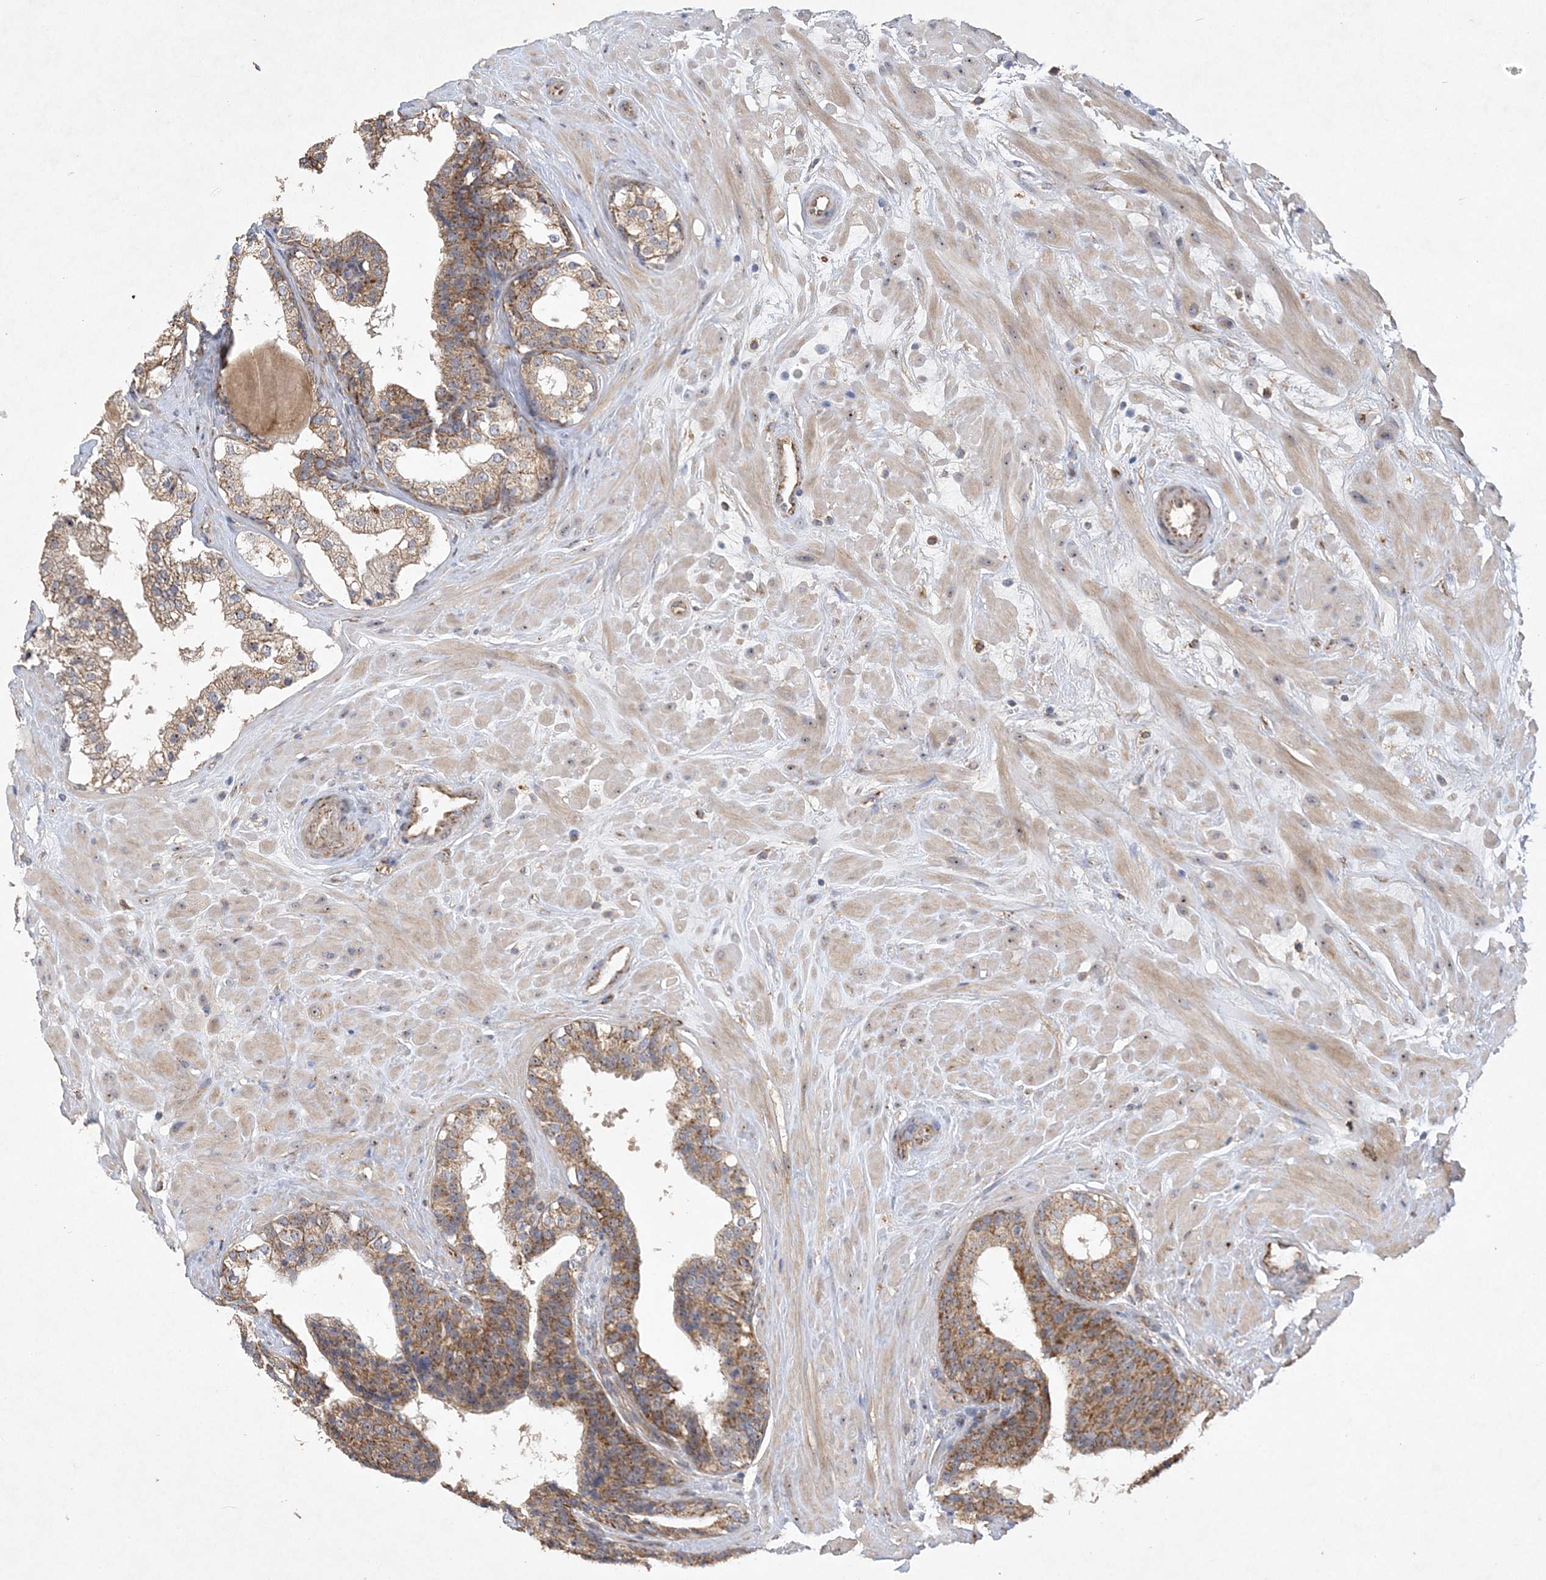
{"staining": {"intensity": "moderate", "quantity": ">75%", "location": "cytoplasmic/membranous"}, "tissue": "prostate cancer", "cell_type": "Tumor cells", "image_type": "cancer", "snomed": [{"axis": "morphology", "description": "Adenocarcinoma, High grade"}, {"axis": "topography", "description": "Prostate"}], "caption": "DAB immunohistochemical staining of prostate cancer (high-grade adenocarcinoma) demonstrates moderate cytoplasmic/membranous protein staining in approximately >75% of tumor cells. The staining was performed using DAB (3,3'-diaminobenzidine), with brown indicating positive protein expression. Nuclei are stained blue with hematoxylin.", "gene": "FEZ2", "patient": {"sex": "male", "age": 56}}